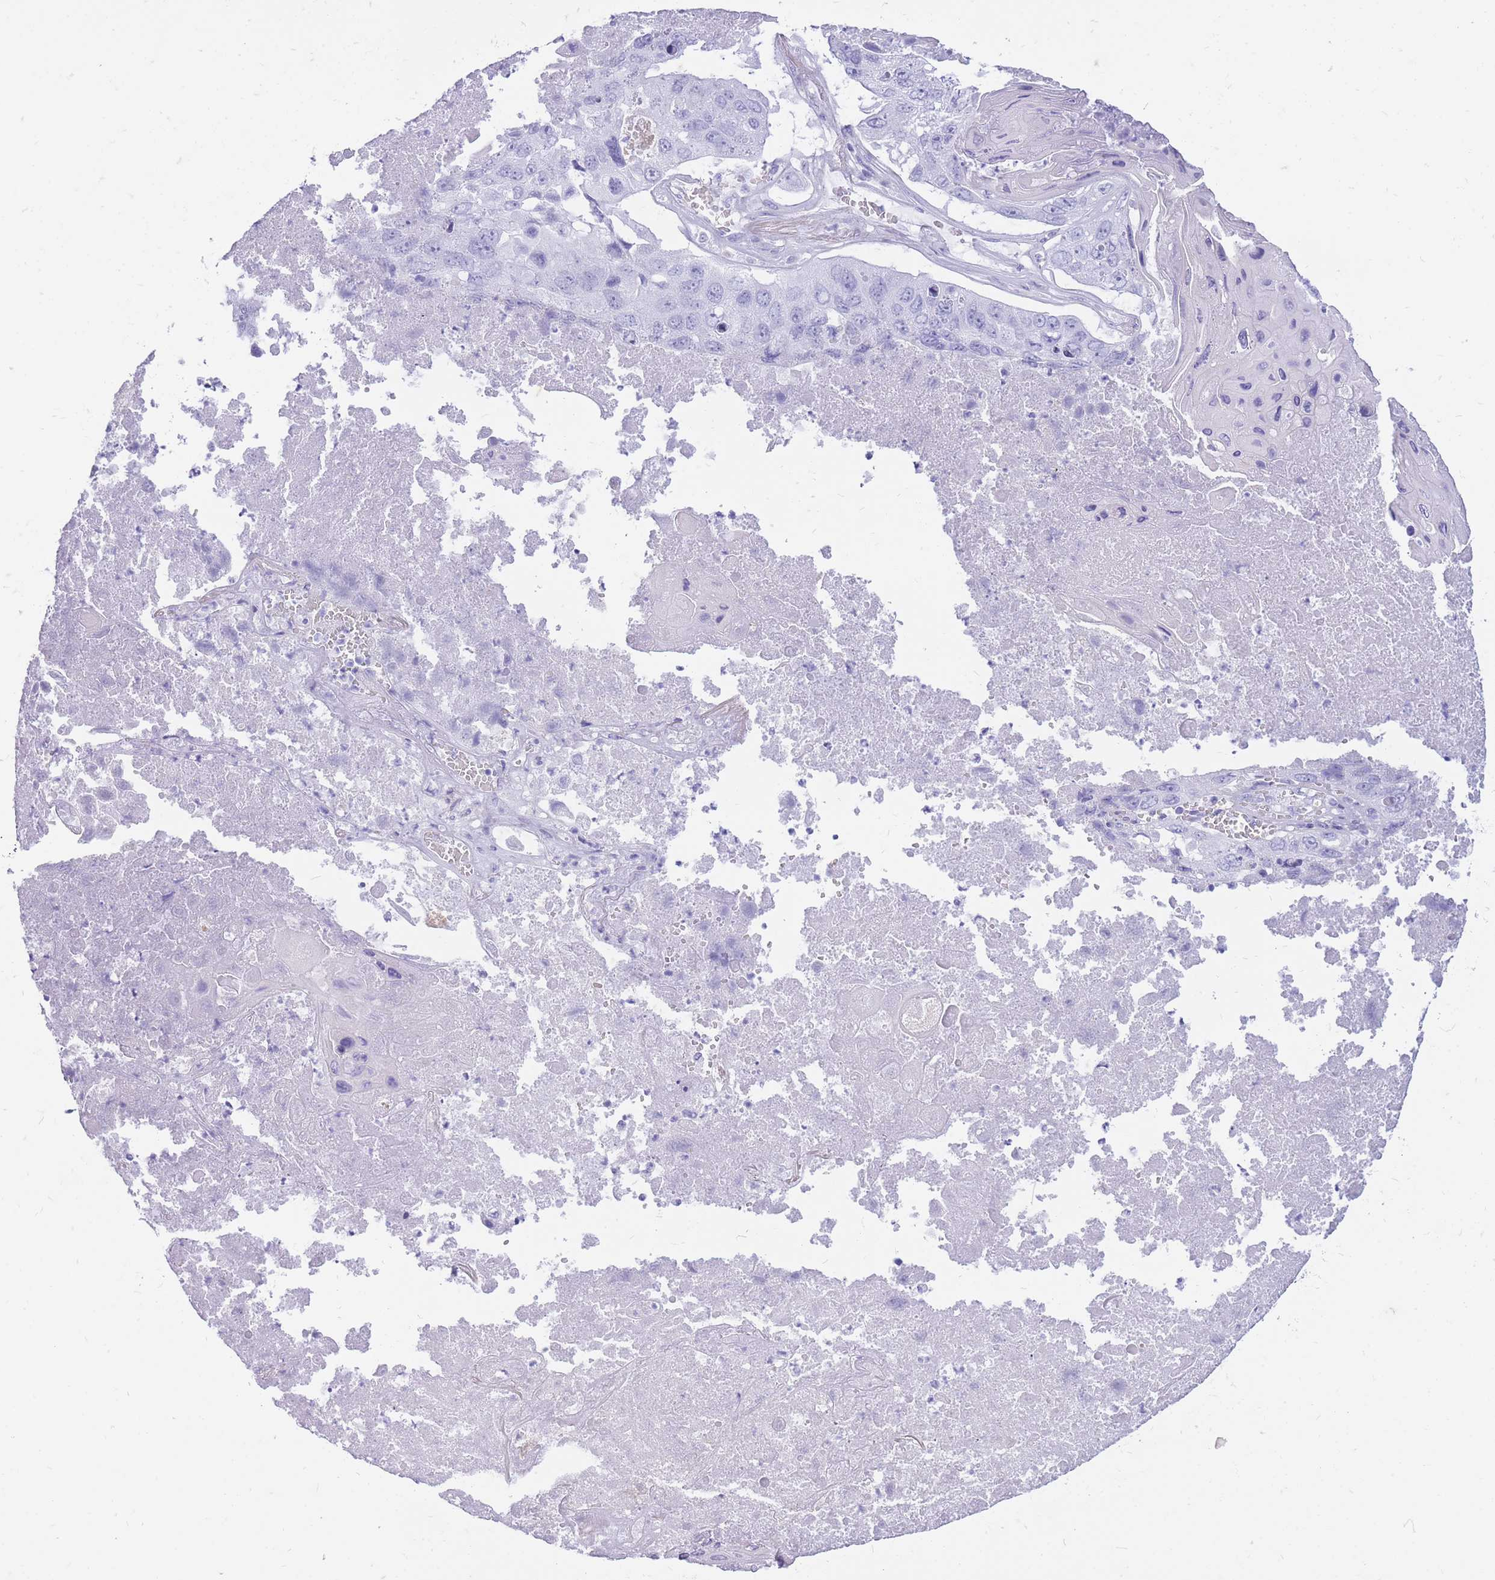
{"staining": {"intensity": "negative", "quantity": "none", "location": "none"}, "tissue": "lung cancer", "cell_type": "Tumor cells", "image_type": "cancer", "snomed": [{"axis": "morphology", "description": "Squamous cell carcinoma, NOS"}, {"axis": "topography", "description": "Lung"}], "caption": "A high-resolution image shows immunohistochemistry (IHC) staining of lung cancer (squamous cell carcinoma), which exhibits no significant expression in tumor cells.", "gene": "ZFP37", "patient": {"sex": "male", "age": 61}}